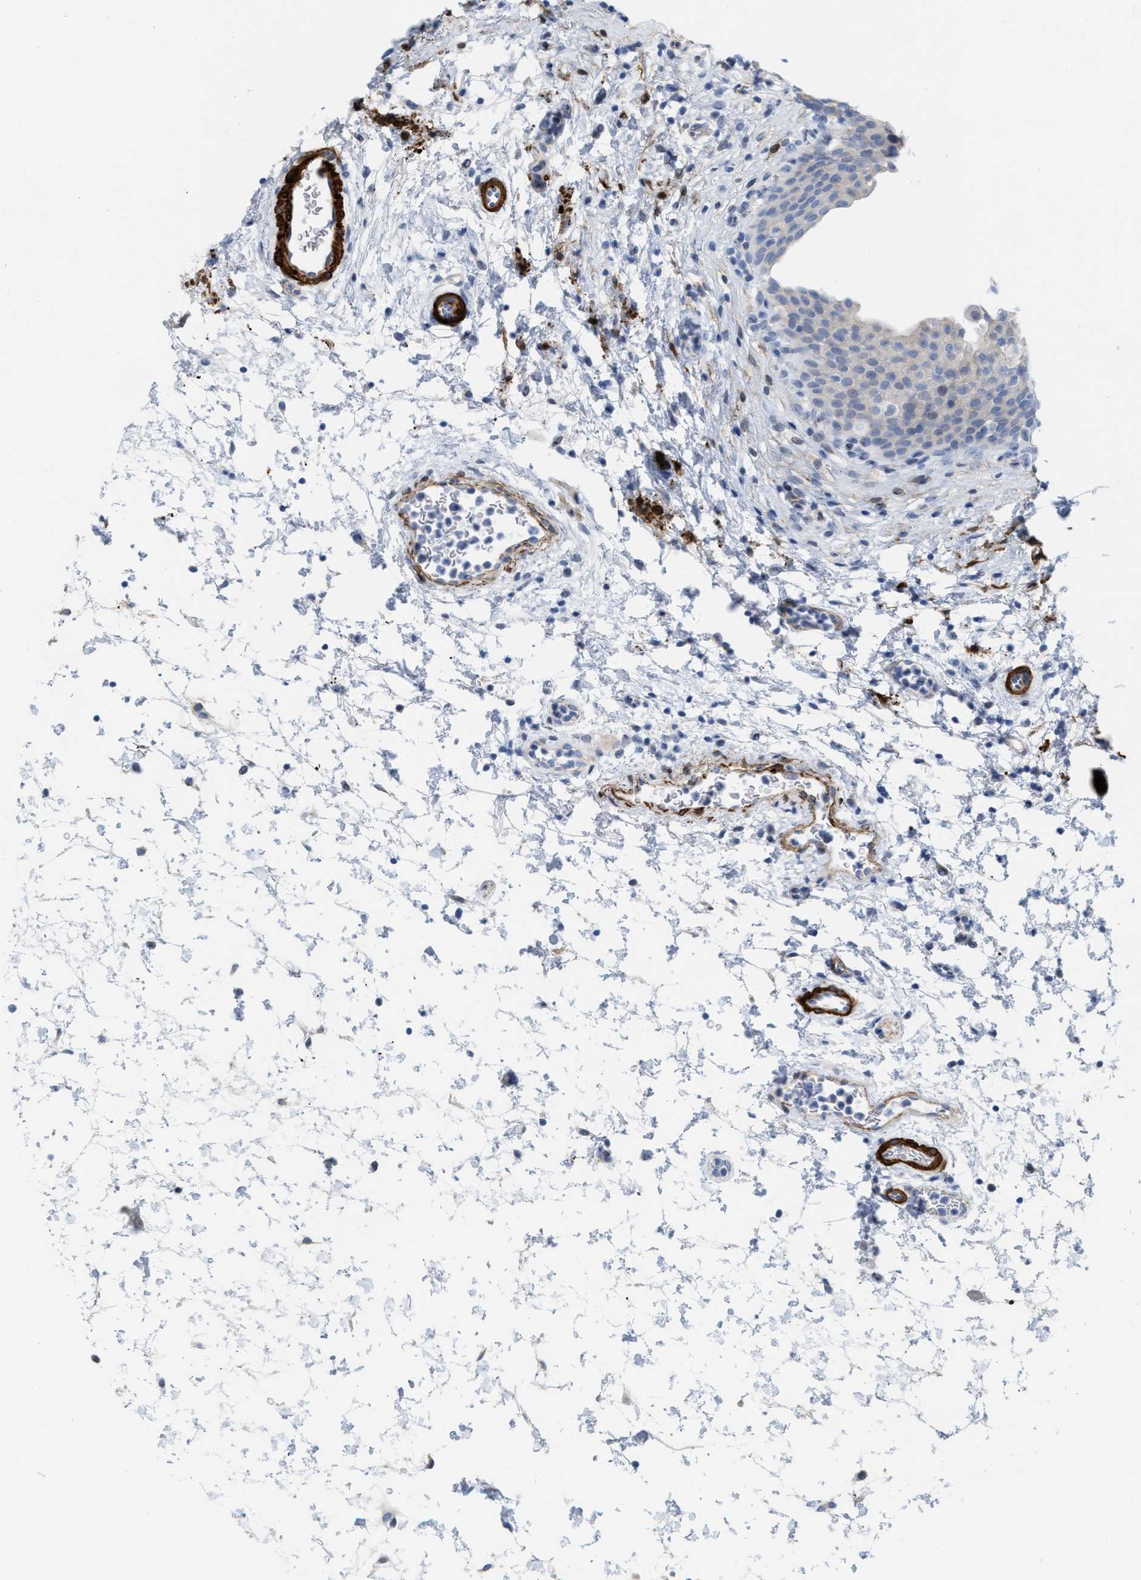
{"staining": {"intensity": "negative", "quantity": "none", "location": "none"}, "tissue": "urinary bladder", "cell_type": "Urothelial cells", "image_type": "normal", "snomed": [{"axis": "morphology", "description": "Normal tissue, NOS"}, {"axis": "topography", "description": "Urinary bladder"}], "caption": "An image of urinary bladder stained for a protein demonstrates no brown staining in urothelial cells. (Brightfield microscopy of DAB (3,3'-diaminobenzidine) IHC at high magnification).", "gene": "TAGLN", "patient": {"sex": "male", "age": 37}}